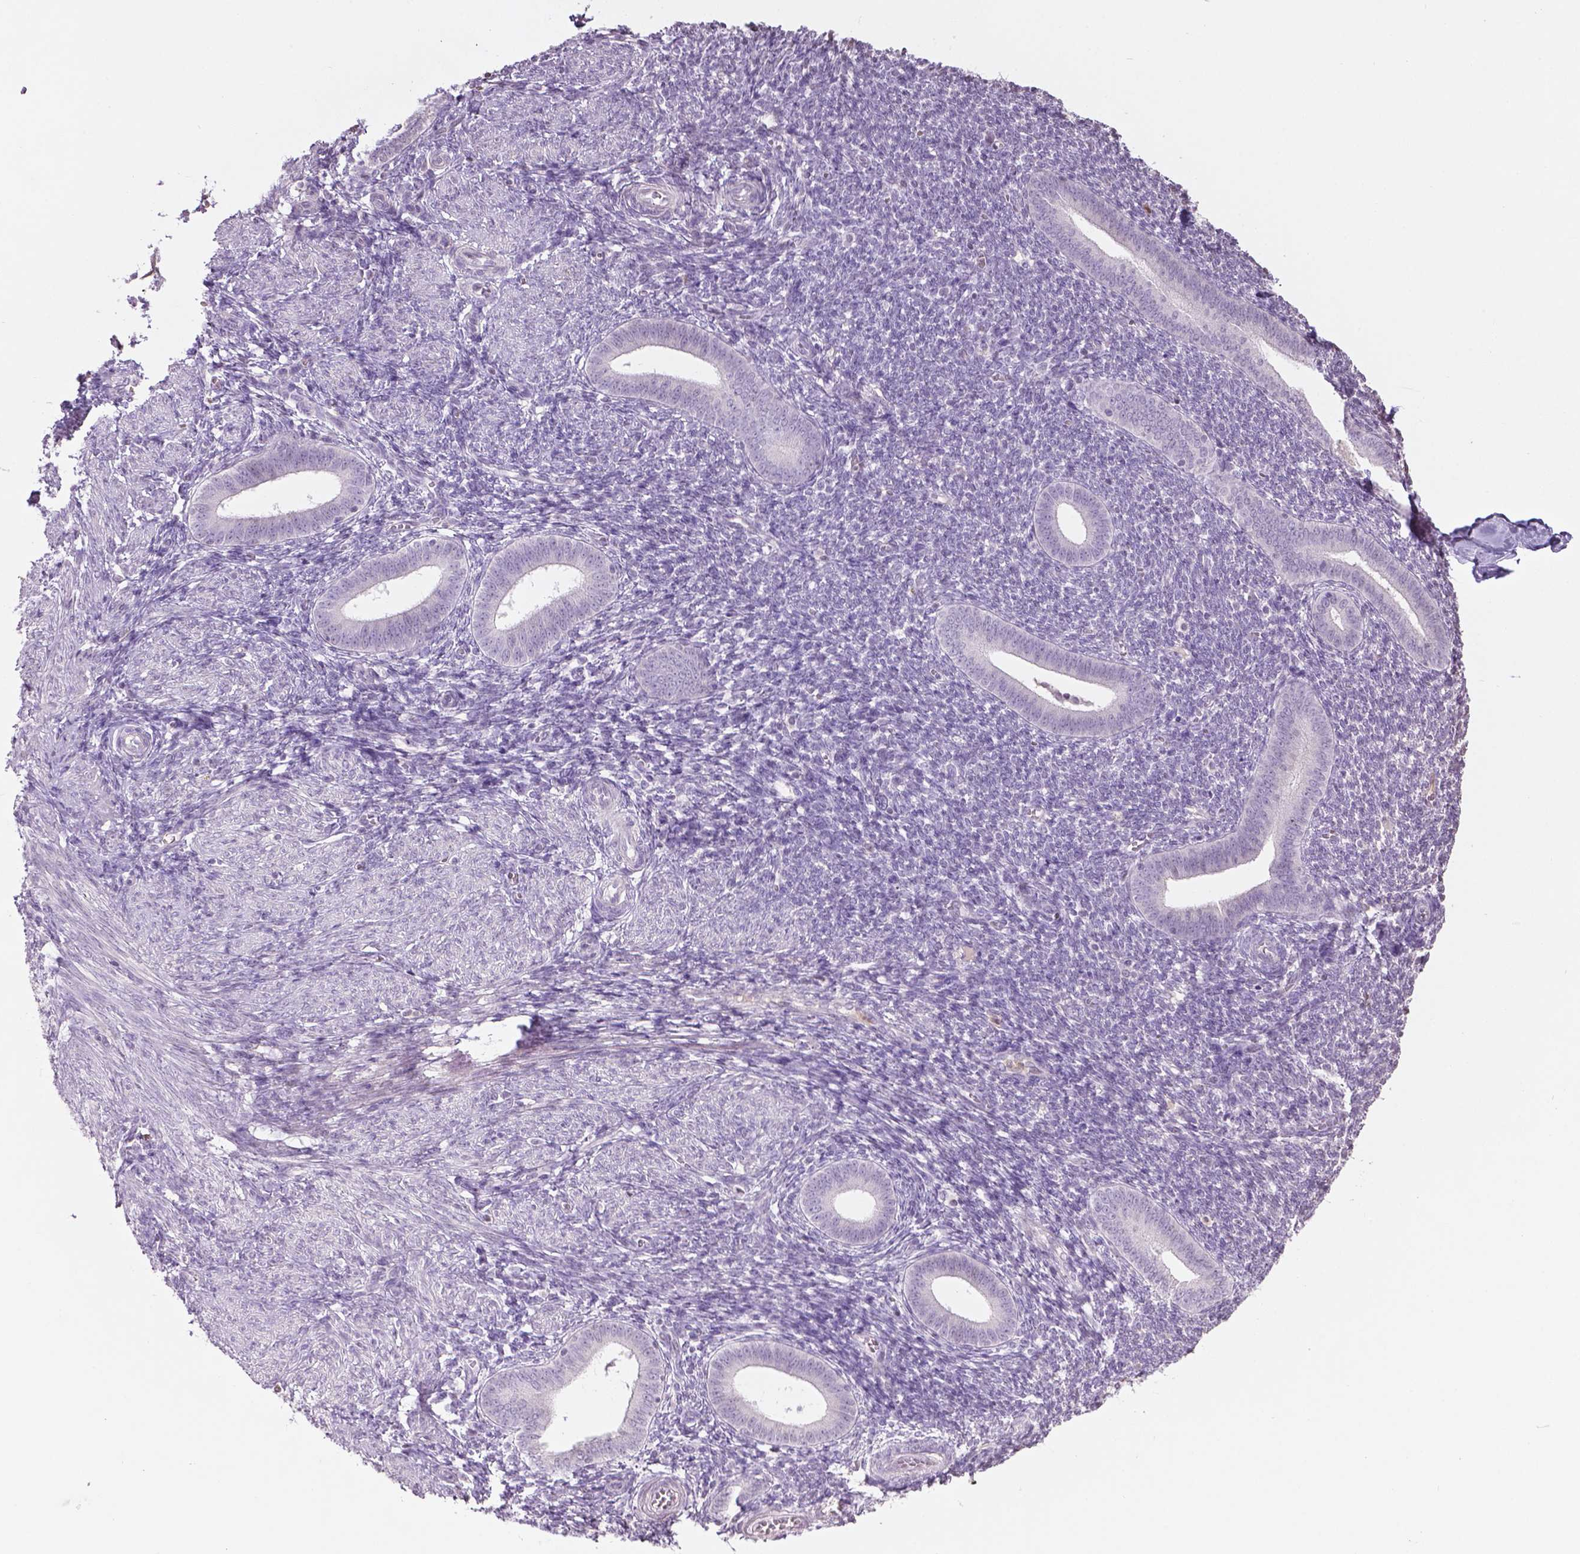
{"staining": {"intensity": "negative", "quantity": "none", "location": "none"}, "tissue": "endometrium", "cell_type": "Cells in endometrial stroma", "image_type": "normal", "snomed": [{"axis": "morphology", "description": "Normal tissue, NOS"}, {"axis": "topography", "description": "Endometrium"}], "caption": "A micrograph of endometrium stained for a protein displays no brown staining in cells in endometrial stroma.", "gene": "NTNG2", "patient": {"sex": "female", "age": 25}}